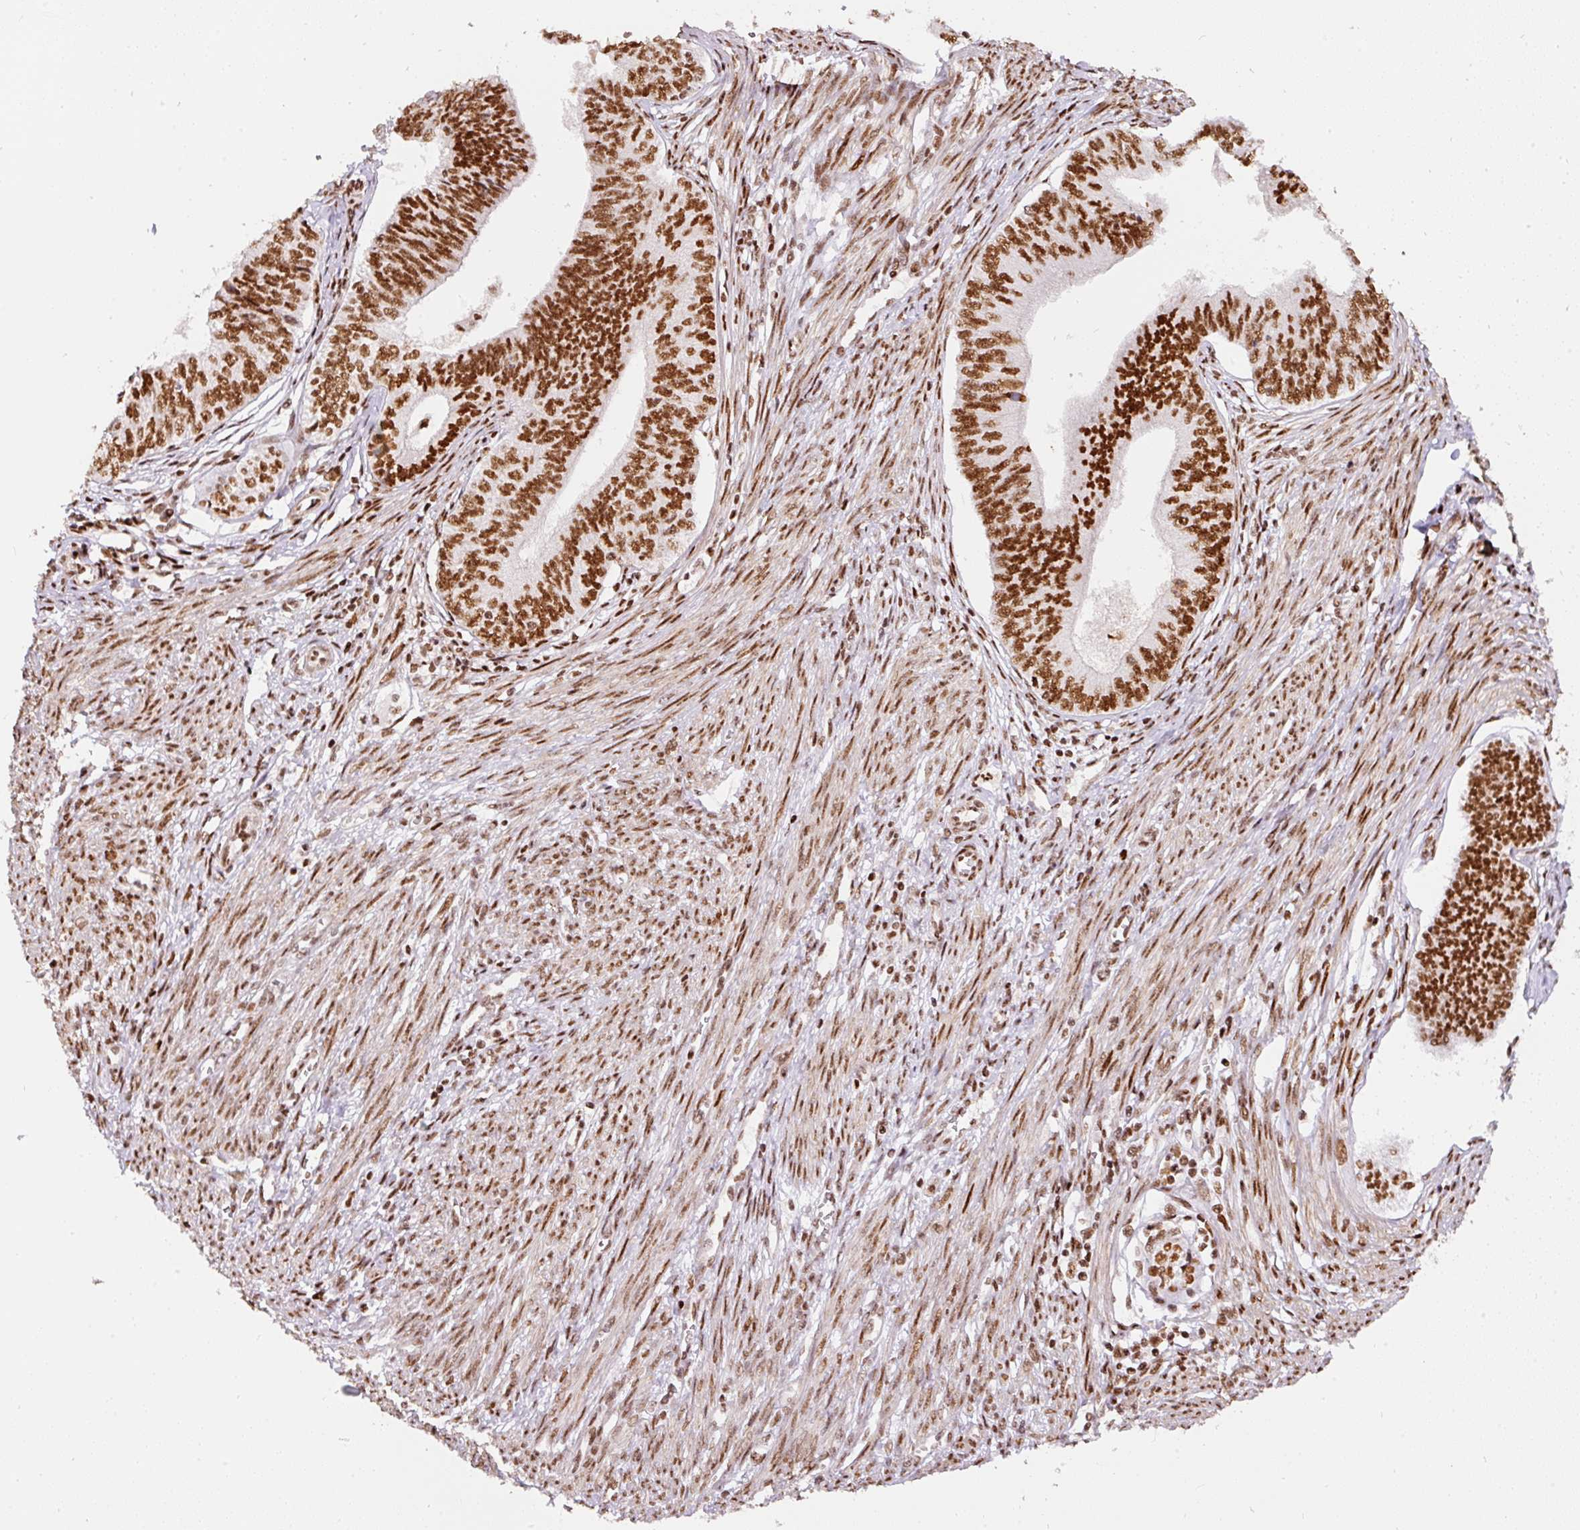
{"staining": {"intensity": "strong", "quantity": ">75%", "location": "nuclear"}, "tissue": "endometrial cancer", "cell_type": "Tumor cells", "image_type": "cancer", "snomed": [{"axis": "morphology", "description": "Adenocarcinoma, NOS"}, {"axis": "topography", "description": "Endometrium"}], "caption": "This is an image of IHC staining of endometrial cancer, which shows strong staining in the nuclear of tumor cells.", "gene": "HNRNPC", "patient": {"sex": "female", "age": 68}}